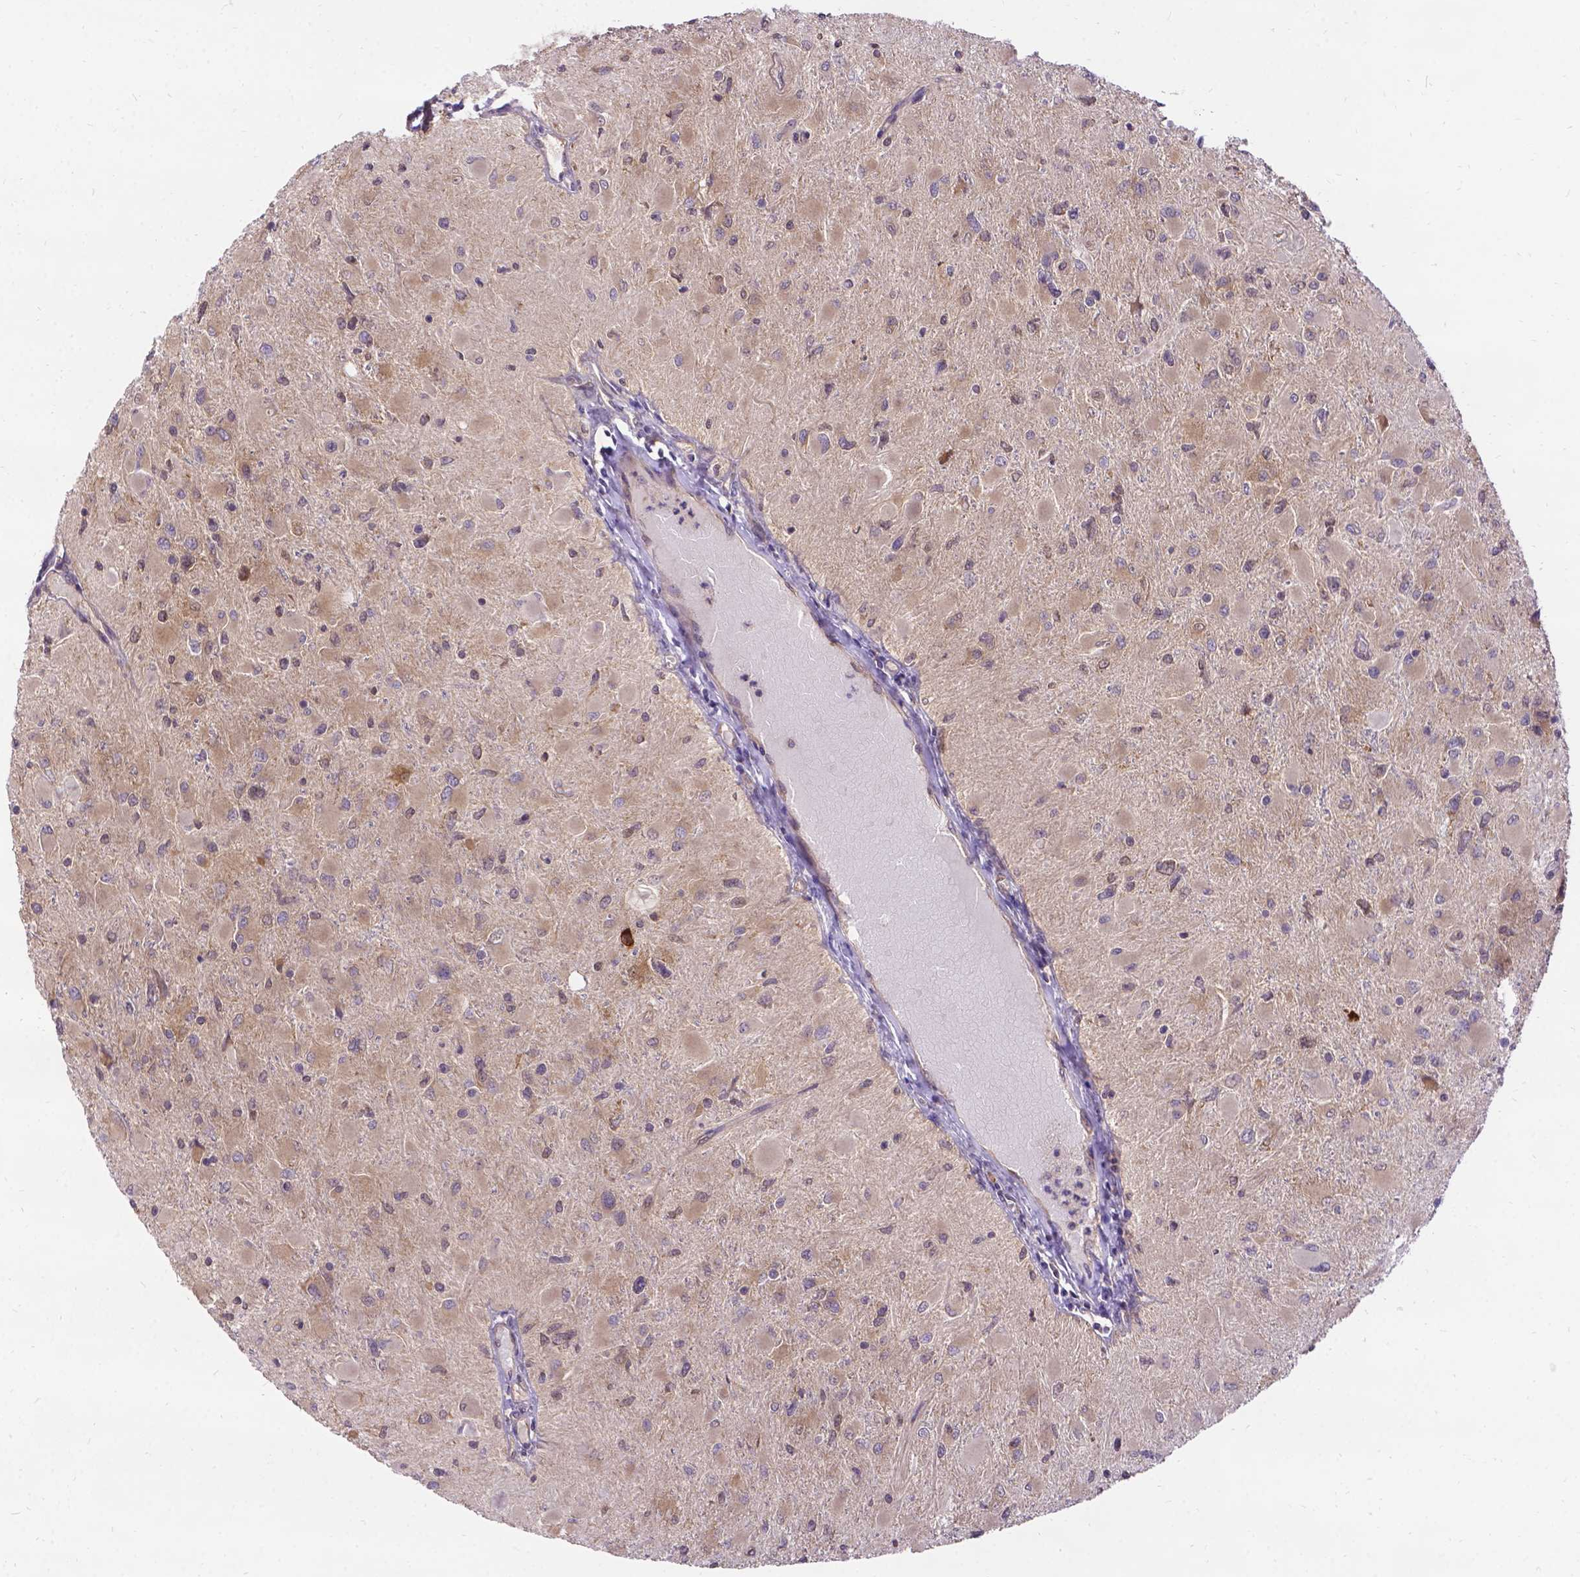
{"staining": {"intensity": "weak", "quantity": ">75%", "location": "cytoplasmic/membranous"}, "tissue": "glioma", "cell_type": "Tumor cells", "image_type": "cancer", "snomed": [{"axis": "morphology", "description": "Glioma, malignant, High grade"}, {"axis": "topography", "description": "Cerebral cortex"}], "caption": "This is a histology image of immunohistochemistry (IHC) staining of malignant glioma (high-grade), which shows weak staining in the cytoplasmic/membranous of tumor cells.", "gene": "DENND6A", "patient": {"sex": "female", "age": 36}}